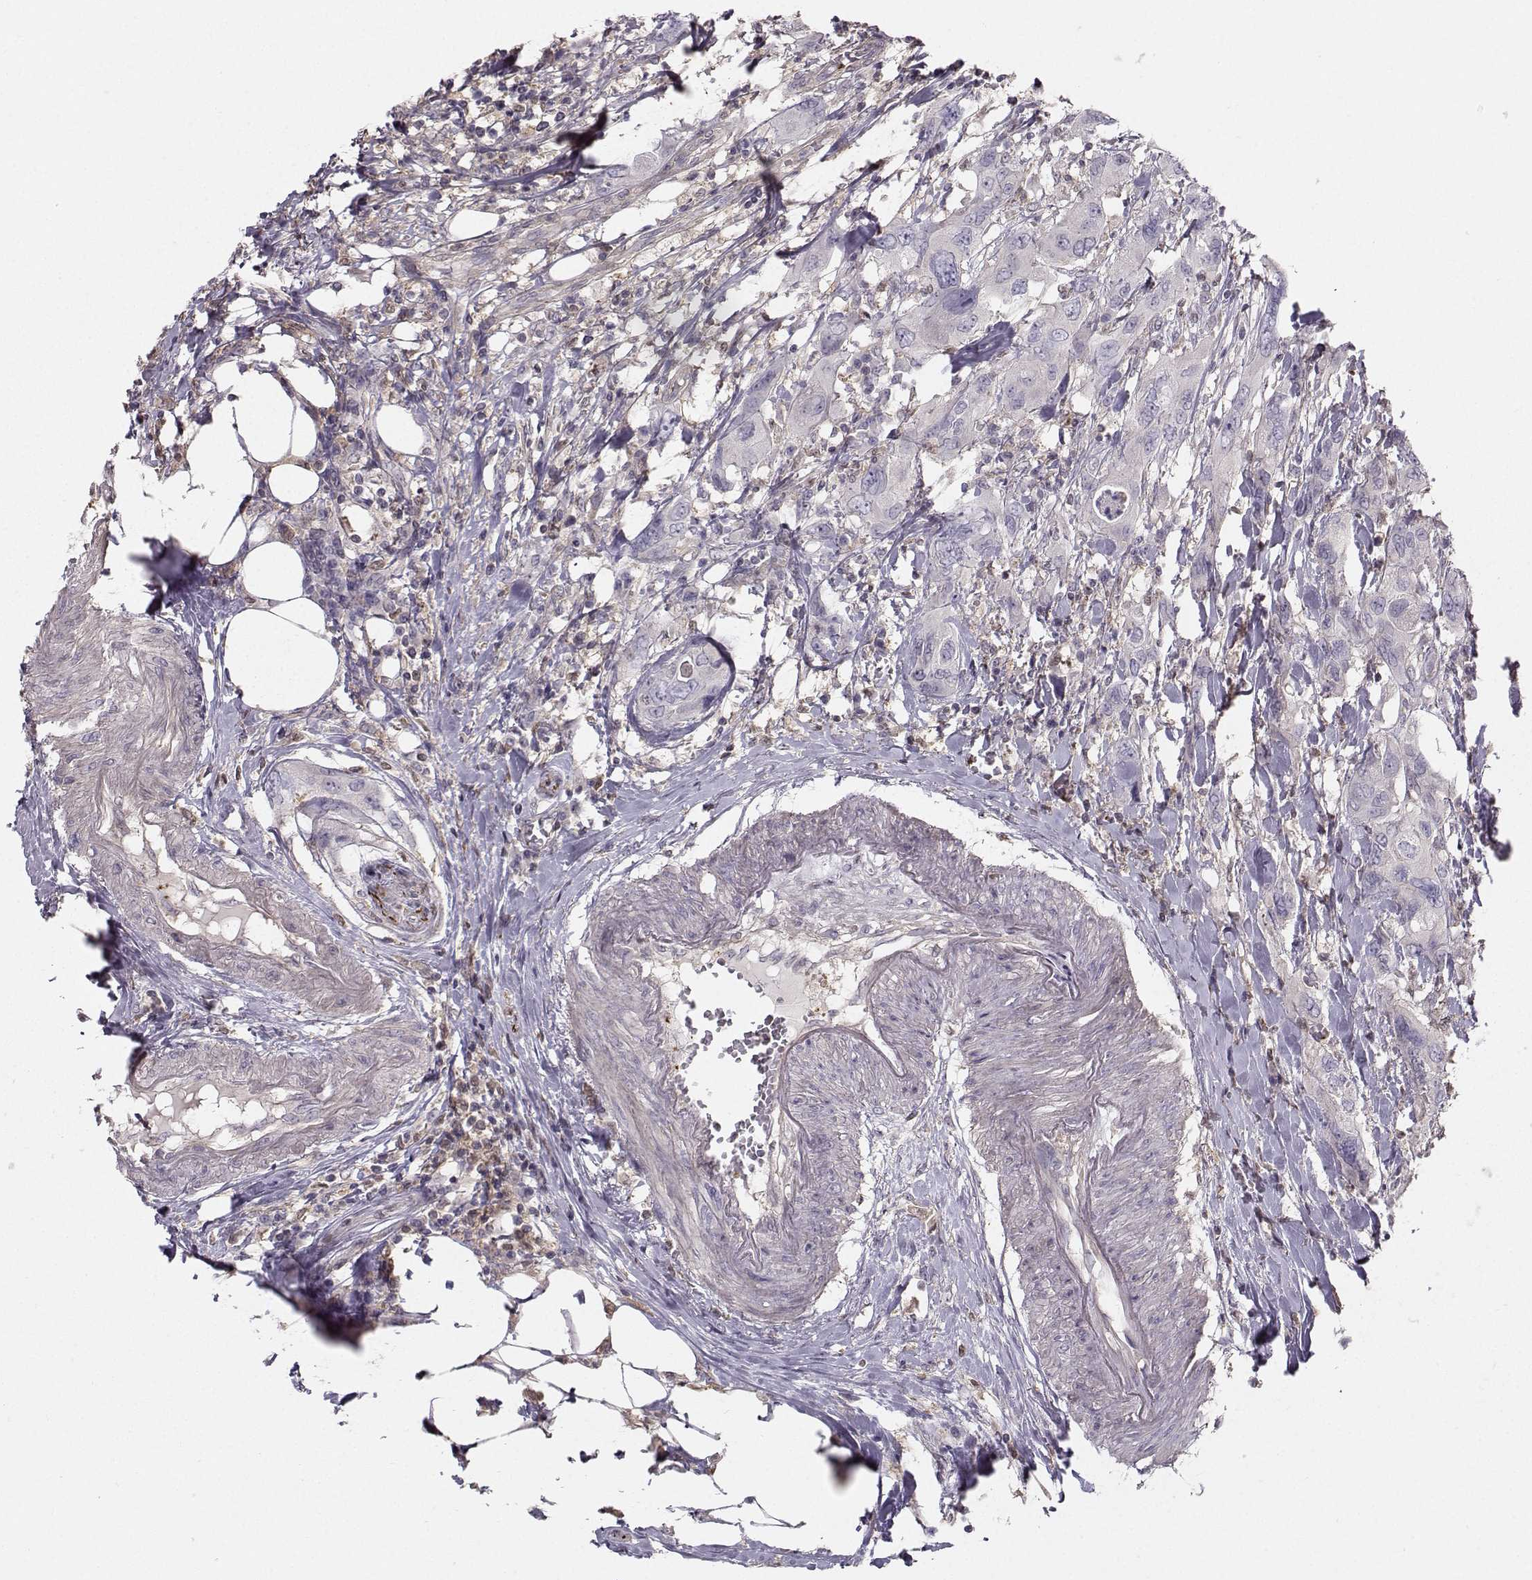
{"staining": {"intensity": "negative", "quantity": "none", "location": "none"}, "tissue": "urothelial cancer", "cell_type": "Tumor cells", "image_type": "cancer", "snomed": [{"axis": "morphology", "description": "Urothelial carcinoma, NOS"}, {"axis": "morphology", "description": "Urothelial carcinoma, High grade"}, {"axis": "topography", "description": "Urinary bladder"}], "caption": "The histopathology image reveals no staining of tumor cells in urothelial cancer.", "gene": "ASB16", "patient": {"sex": "male", "age": 63}}